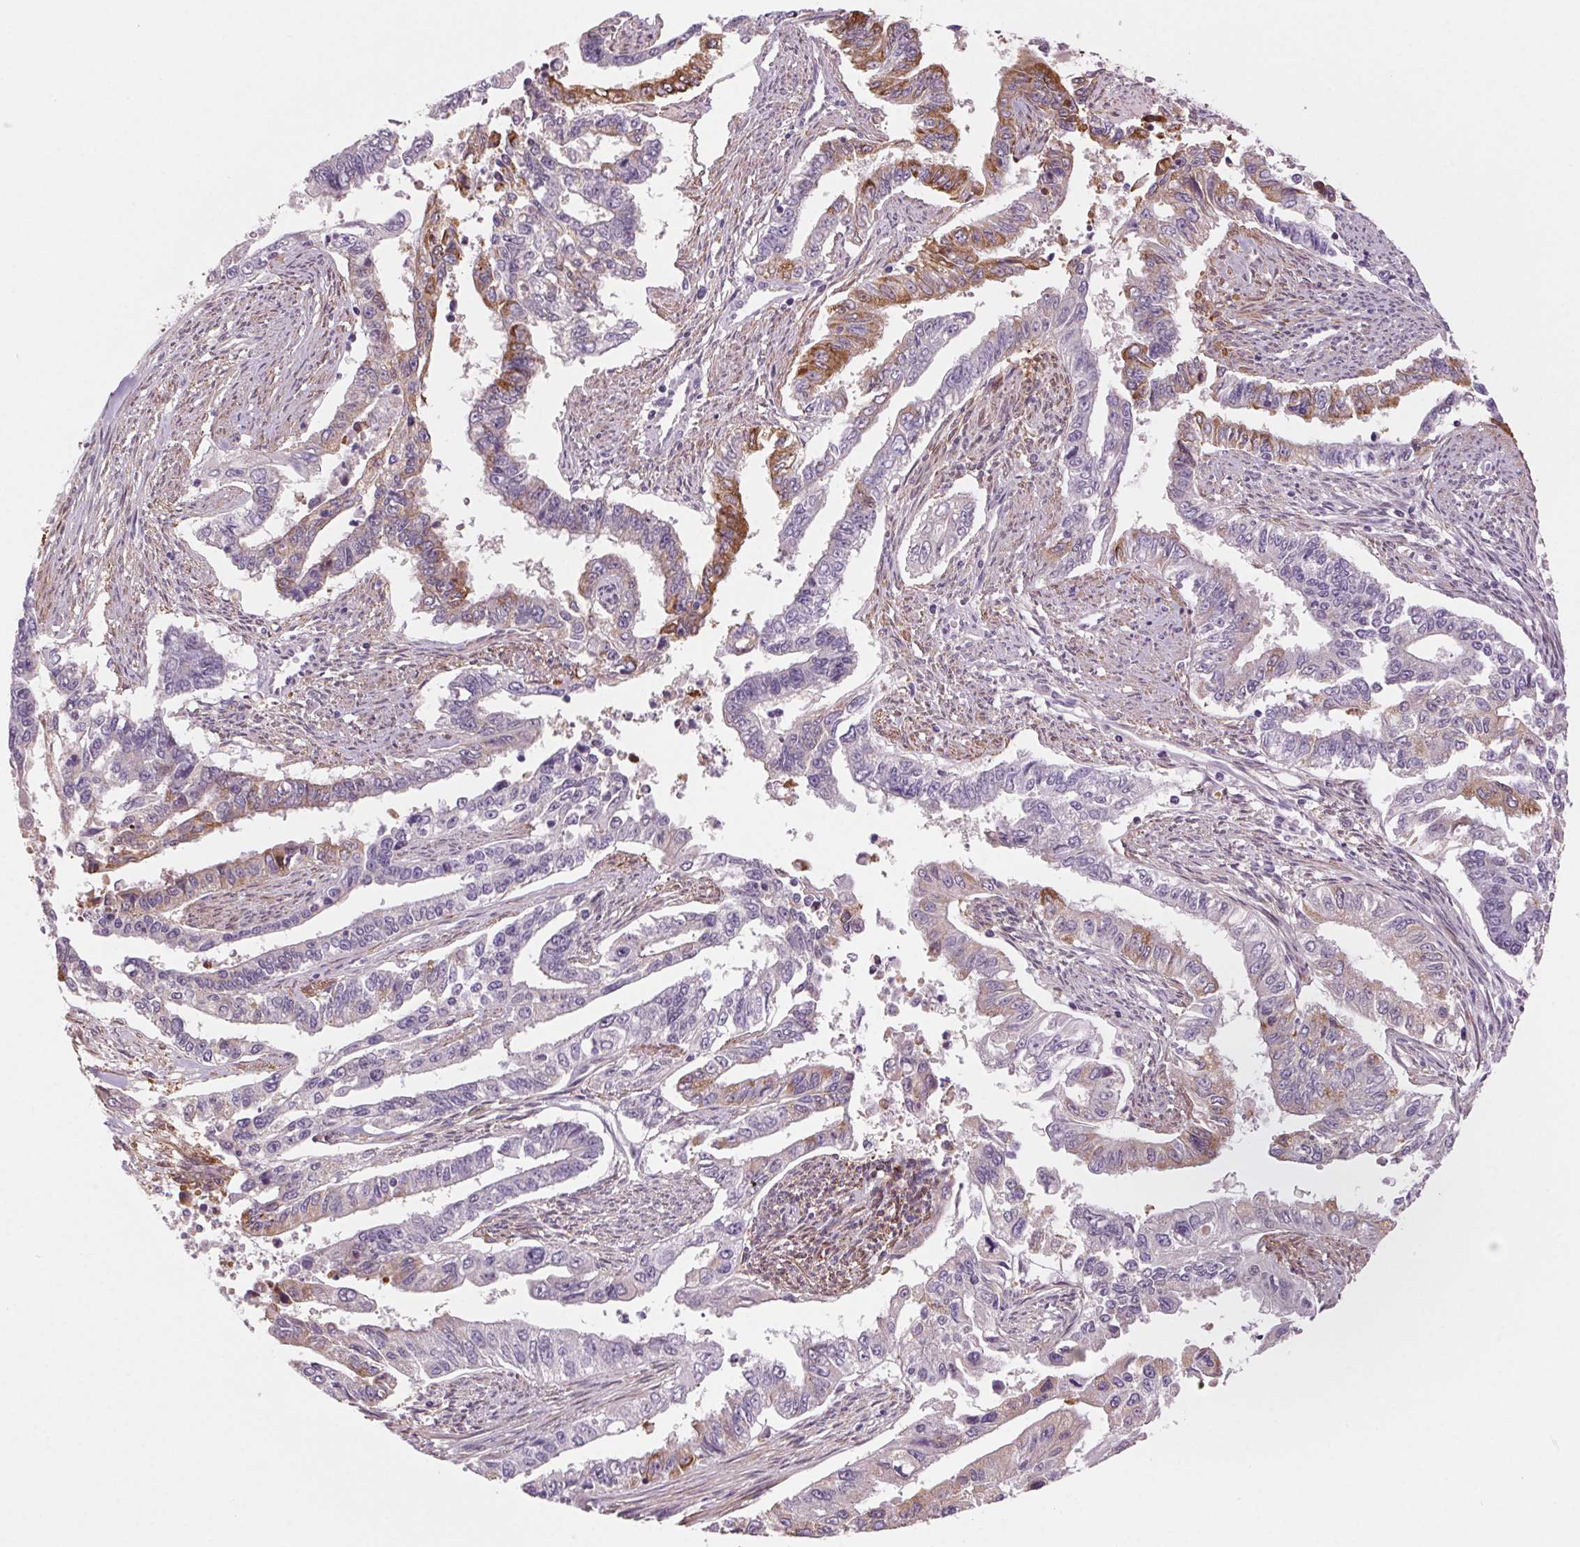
{"staining": {"intensity": "moderate", "quantity": "<25%", "location": "cytoplasmic/membranous"}, "tissue": "endometrial cancer", "cell_type": "Tumor cells", "image_type": "cancer", "snomed": [{"axis": "morphology", "description": "Adenocarcinoma, NOS"}, {"axis": "topography", "description": "Uterus"}], "caption": "Immunohistochemistry (IHC) micrograph of neoplastic tissue: human endometrial adenocarcinoma stained using immunohistochemistry exhibits low levels of moderate protein expression localized specifically in the cytoplasmic/membranous of tumor cells, appearing as a cytoplasmic/membranous brown color.", "gene": "HHLA2", "patient": {"sex": "female", "age": 59}}